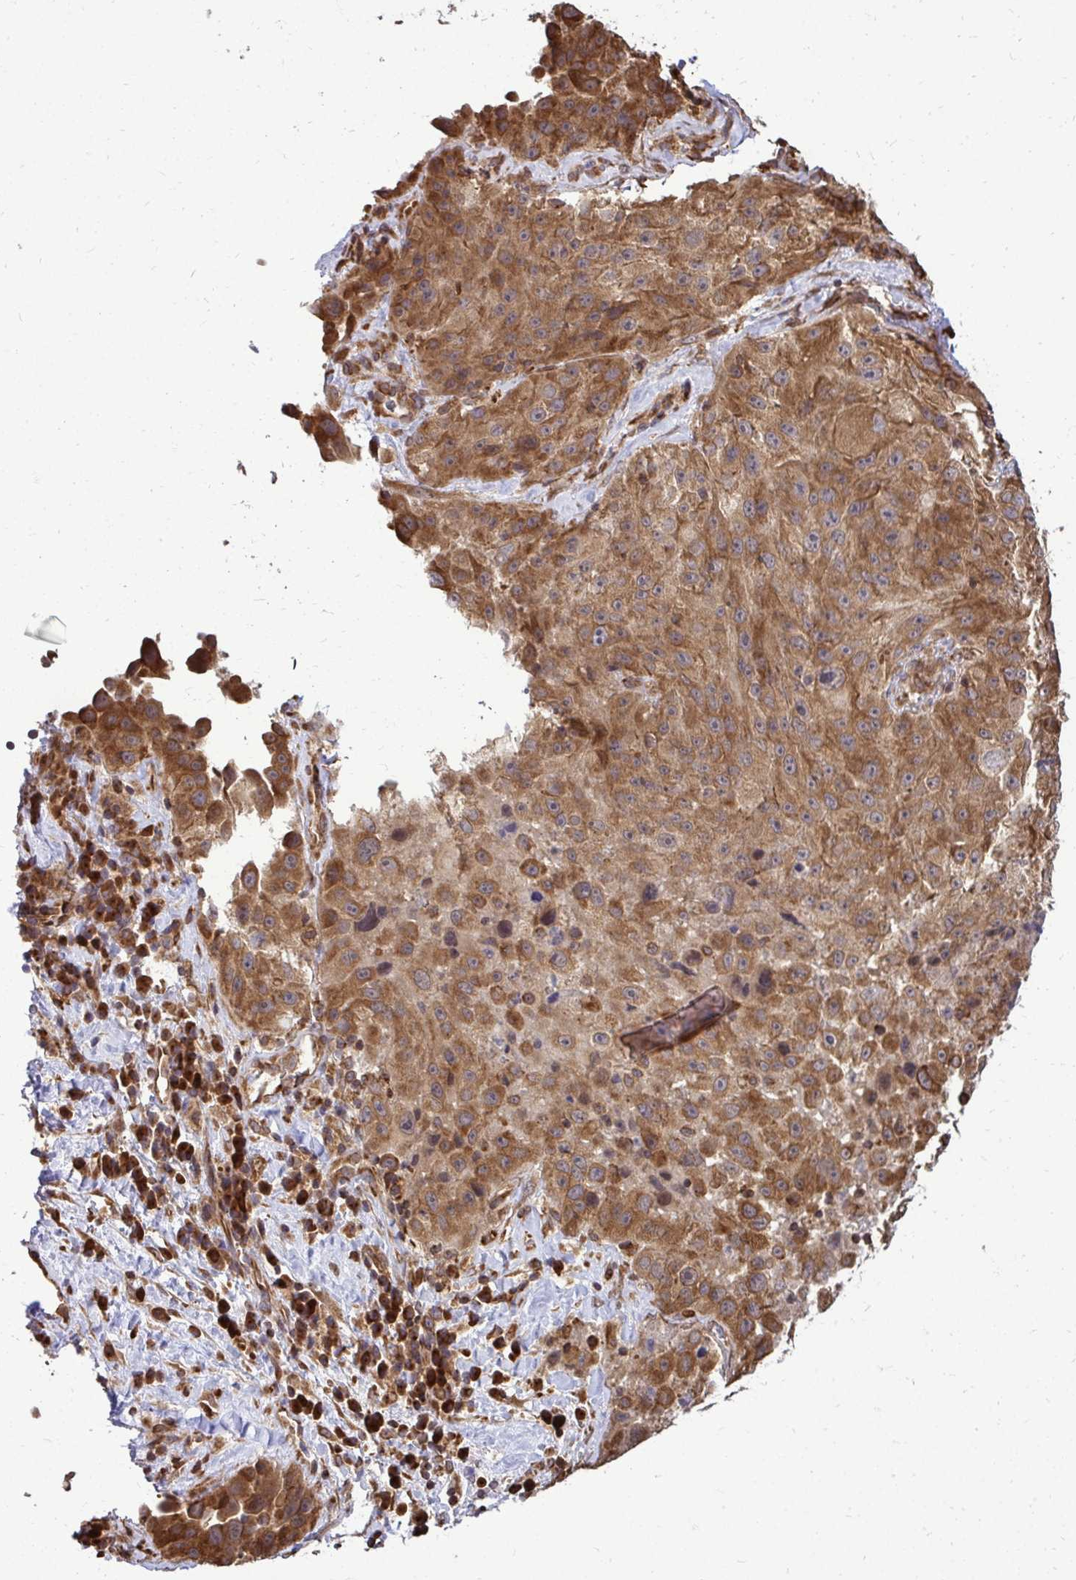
{"staining": {"intensity": "moderate", "quantity": ">75%", "location": "cytoplasmic/membranous"}, "tissue": "melanoma", "cell_type": "Tumor cells", "image_type": "cancer", "snomed": [{"axis": "morphology", "description": "Malignant melanoma, Metastatic site"}, {"axis": "topography", "description": "Lymph node"}], "caption": "Malignant melanoma (metastatic site) stained with immunohistochemistry (IHC) shows moderate cytoplasmic/membranous staining in about >75% of tumor cells.", "gene": "FMR1", "patient": {"sex": "male", "age": 62}}